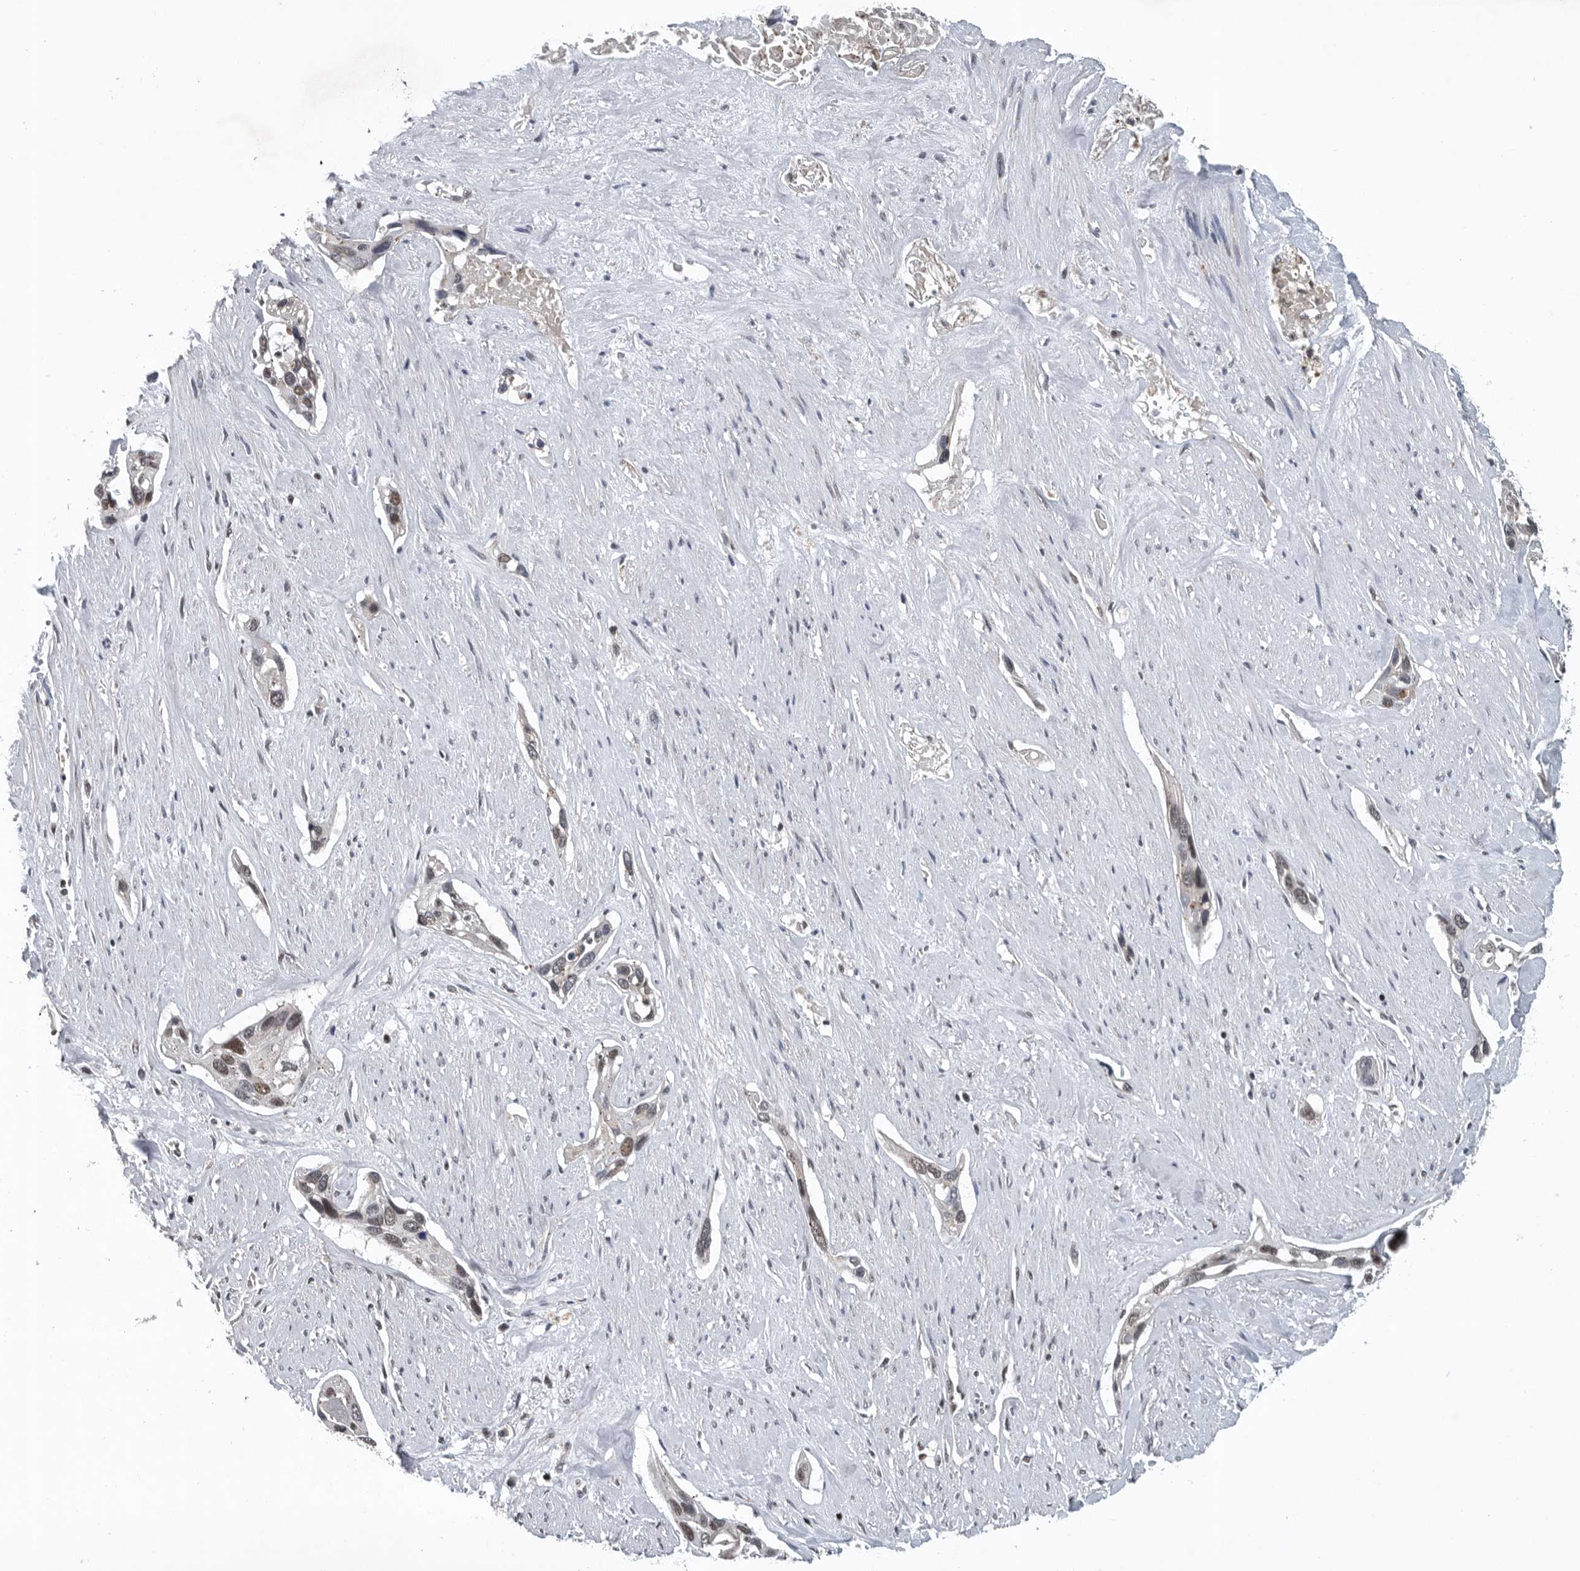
{"staining": {"intensity": "moderate", "quantity": ">75%", "location": "nuclear"}, "tissue": "pancreatic cancer", "cell_type": "Tumor cells", "image_type": "cancer", "snomed": [{"axis": "morphology", "description": "Adenocarcinoma, NOS"}, {"axis": "topography", "description": "Pancreas"}], "caption": "IHC image of neoplastic tissue: human adenocarcinoma (pancreatic) stained using immunohistochemistry (IHC) reveals medium levels of moderate protein expression localized specifically in the nuclear of tumor cells, appearing as a nuclear brown color.", "gene": "SENP7", "patient": {"sex": "female", "age": 60}}